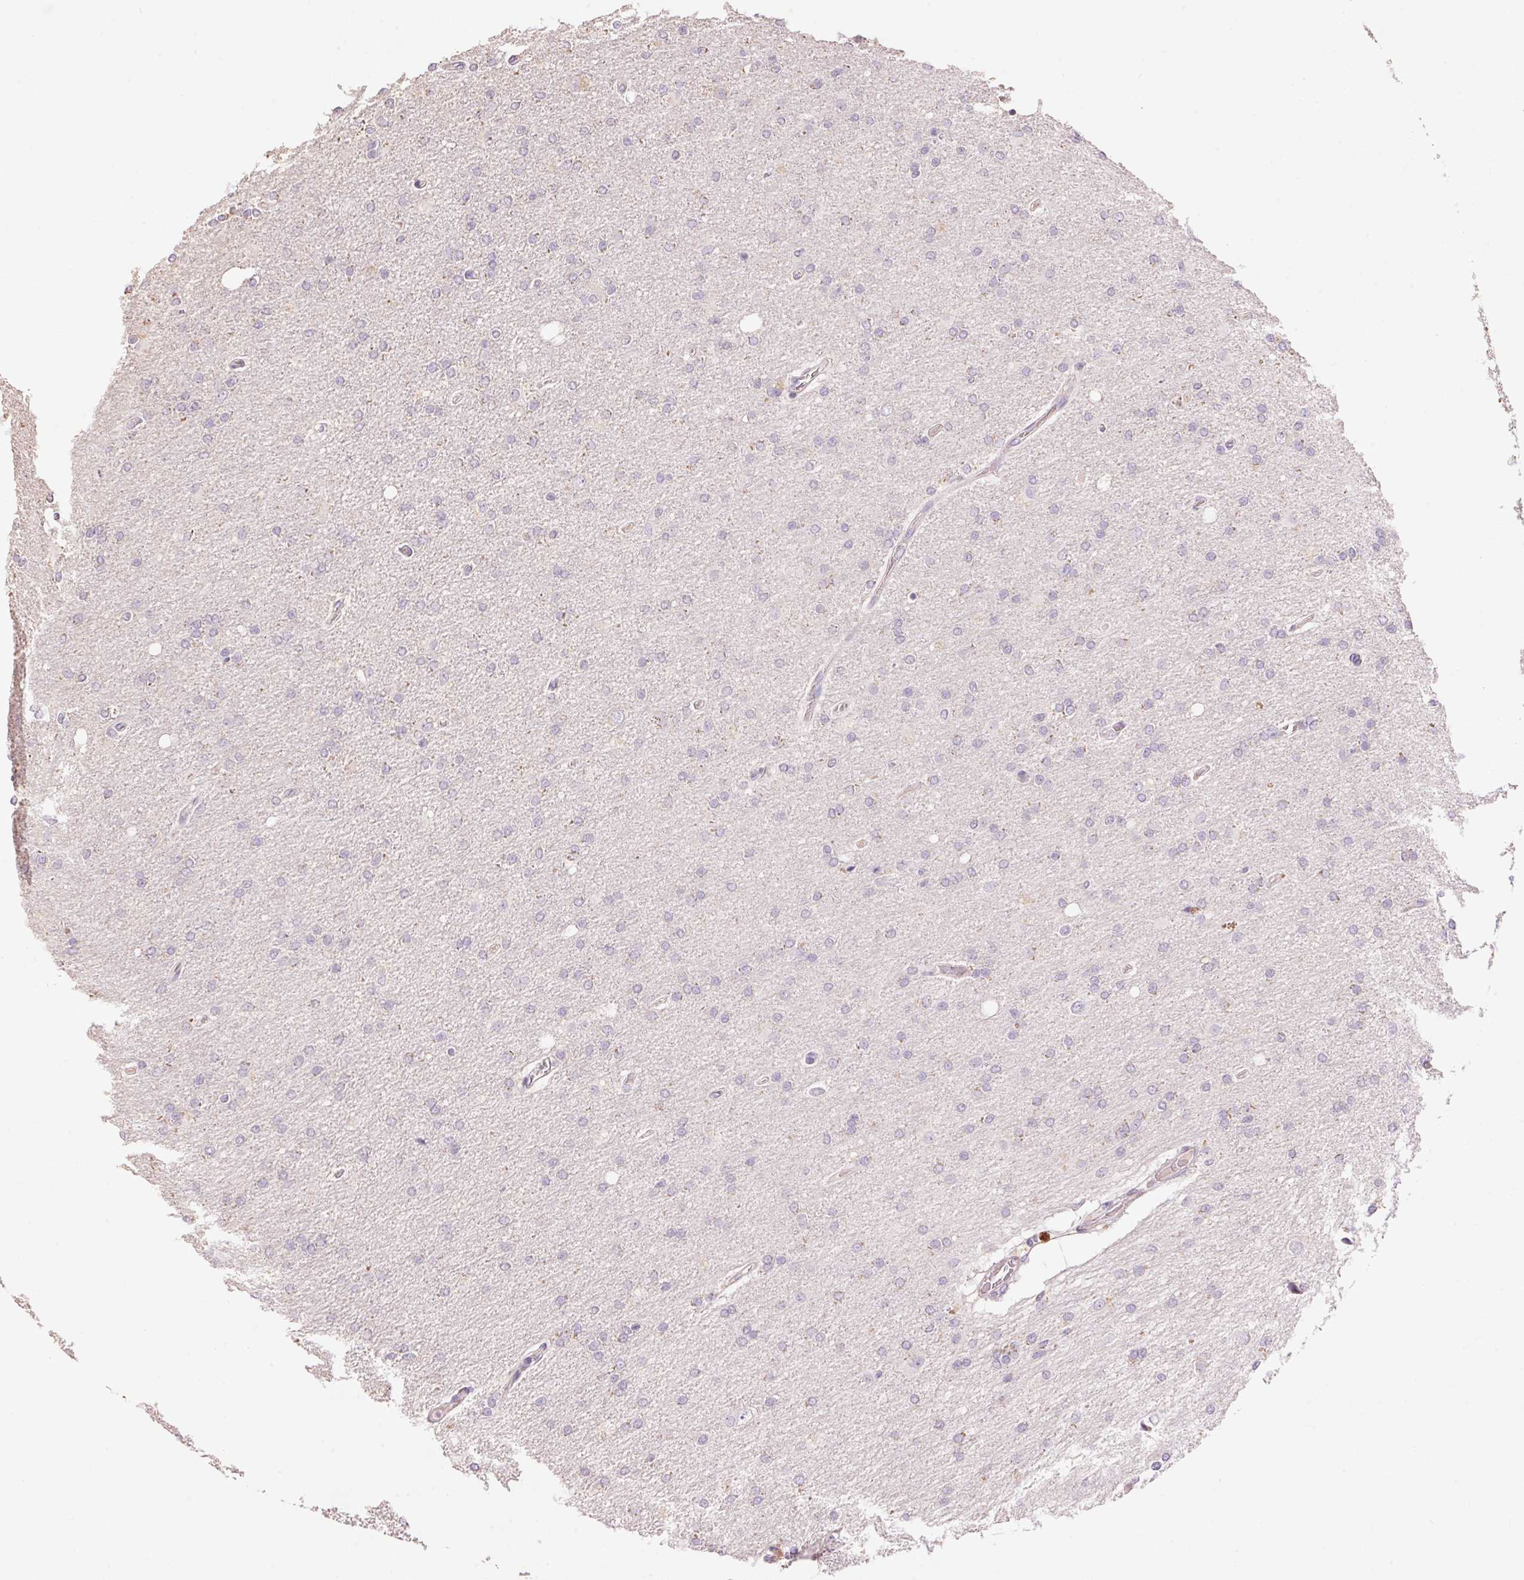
{"staining": {"intensity": "negative", "quantity": "none", "location": "none"}, "tissue": "glioma", "cell_type": "Tumor cells", "image_type": "cancer", "snomed": [{"axis": "morphology", "description": "Glioma, malignant, High grade"}, {"axis": "topography", "description": "Cerebral cortex"}], "caption": "A photomicrograph of human high-grade glioma (malignant) is negative for staining in tumor cells.", "gene": "LYZL6", "patient": {"sex": "male", "age": 70}}